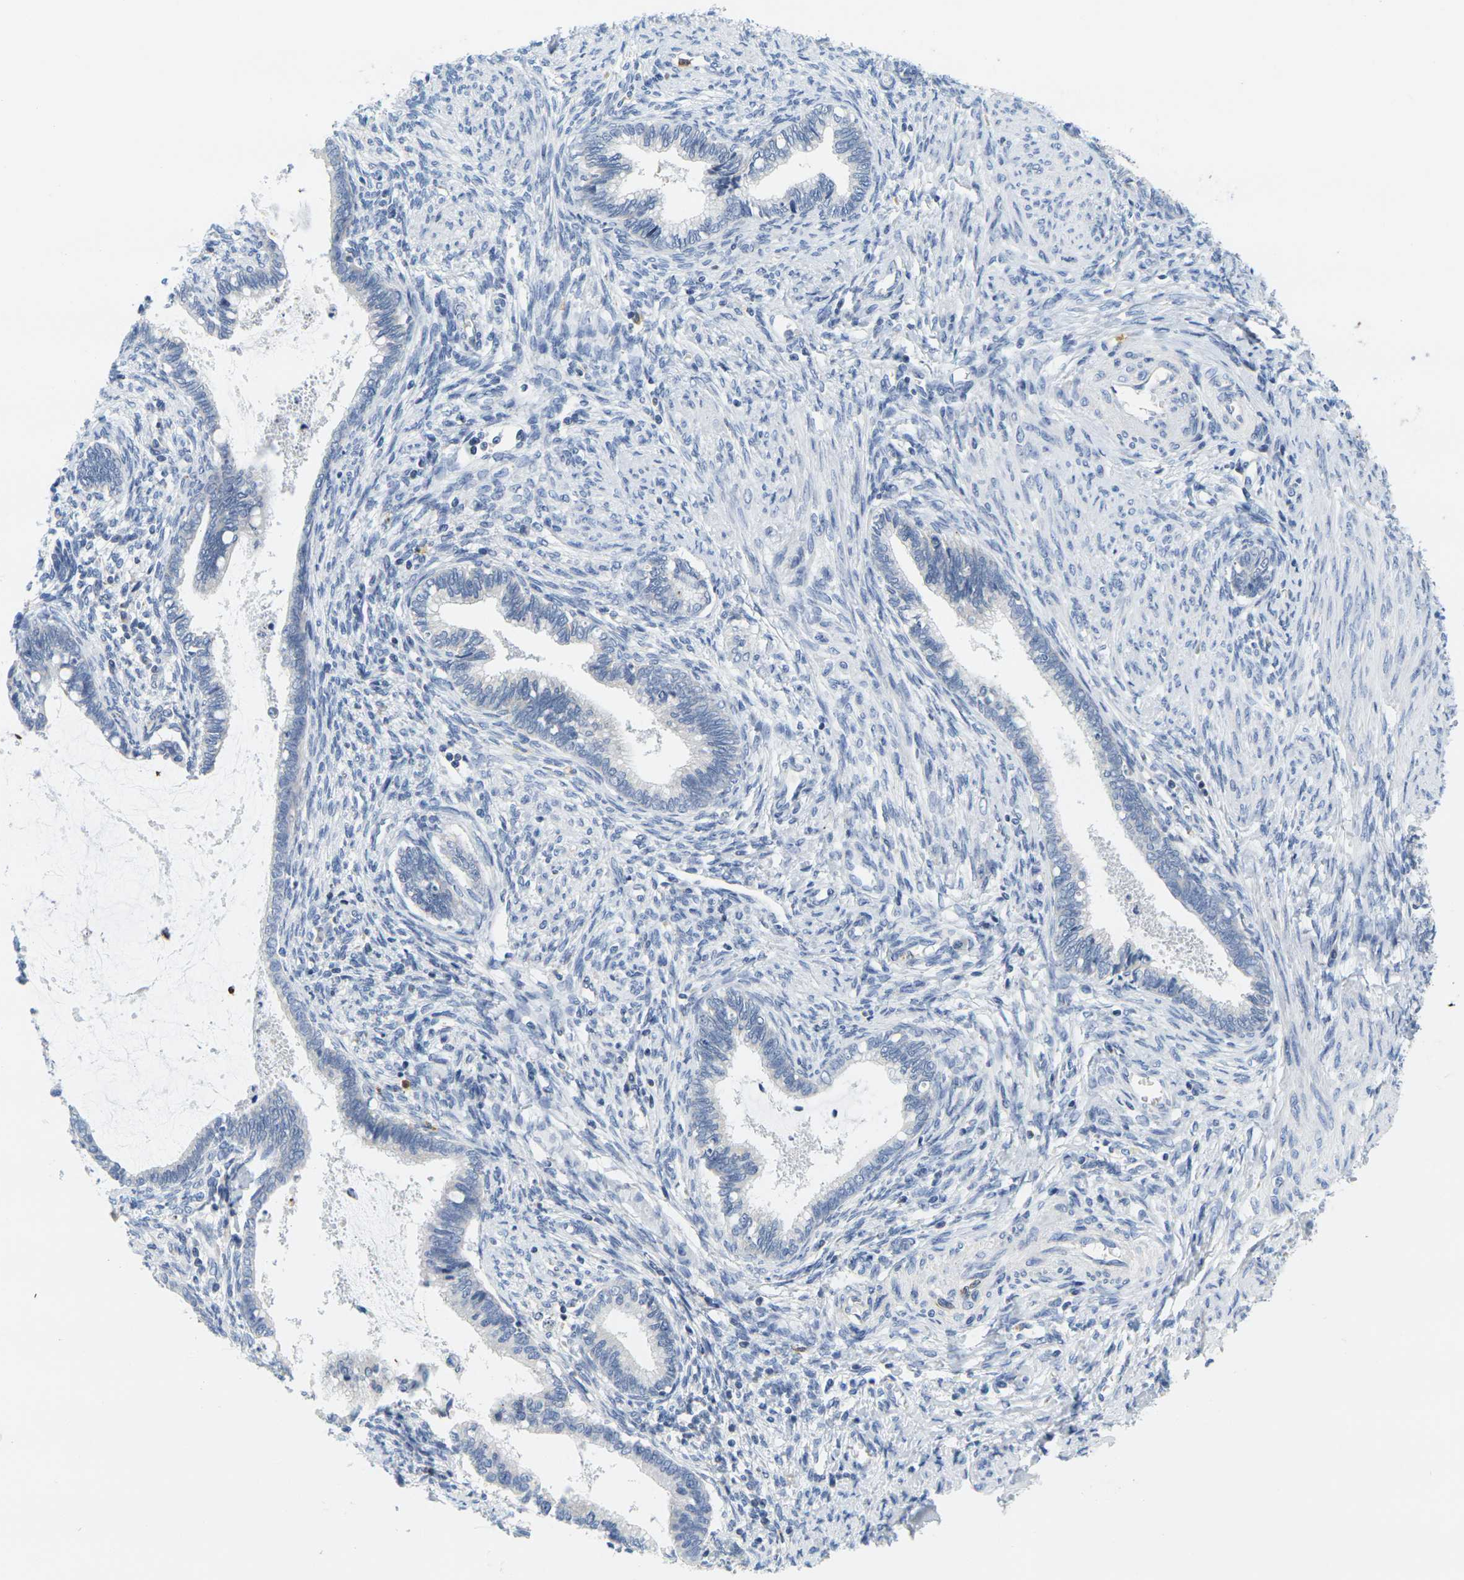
{"staining": {"intensity": "negative", "quantity": "none", "location": "none"}, "tissue": "cervical cancer", "cell_type": "Tumor cells", "image_type": "cancer", "snomed": [{"axis": "morphology", "description": "Adenocarcinoma, NOS"}, {"axis": "topography", "description": "Cervix"}], "caption": "Tumor cells are negative for protein expression in human cervical cancer (adenocarcinoma).", "gene": "KLK5", "patient": {"sex": "female", "age": 44}}